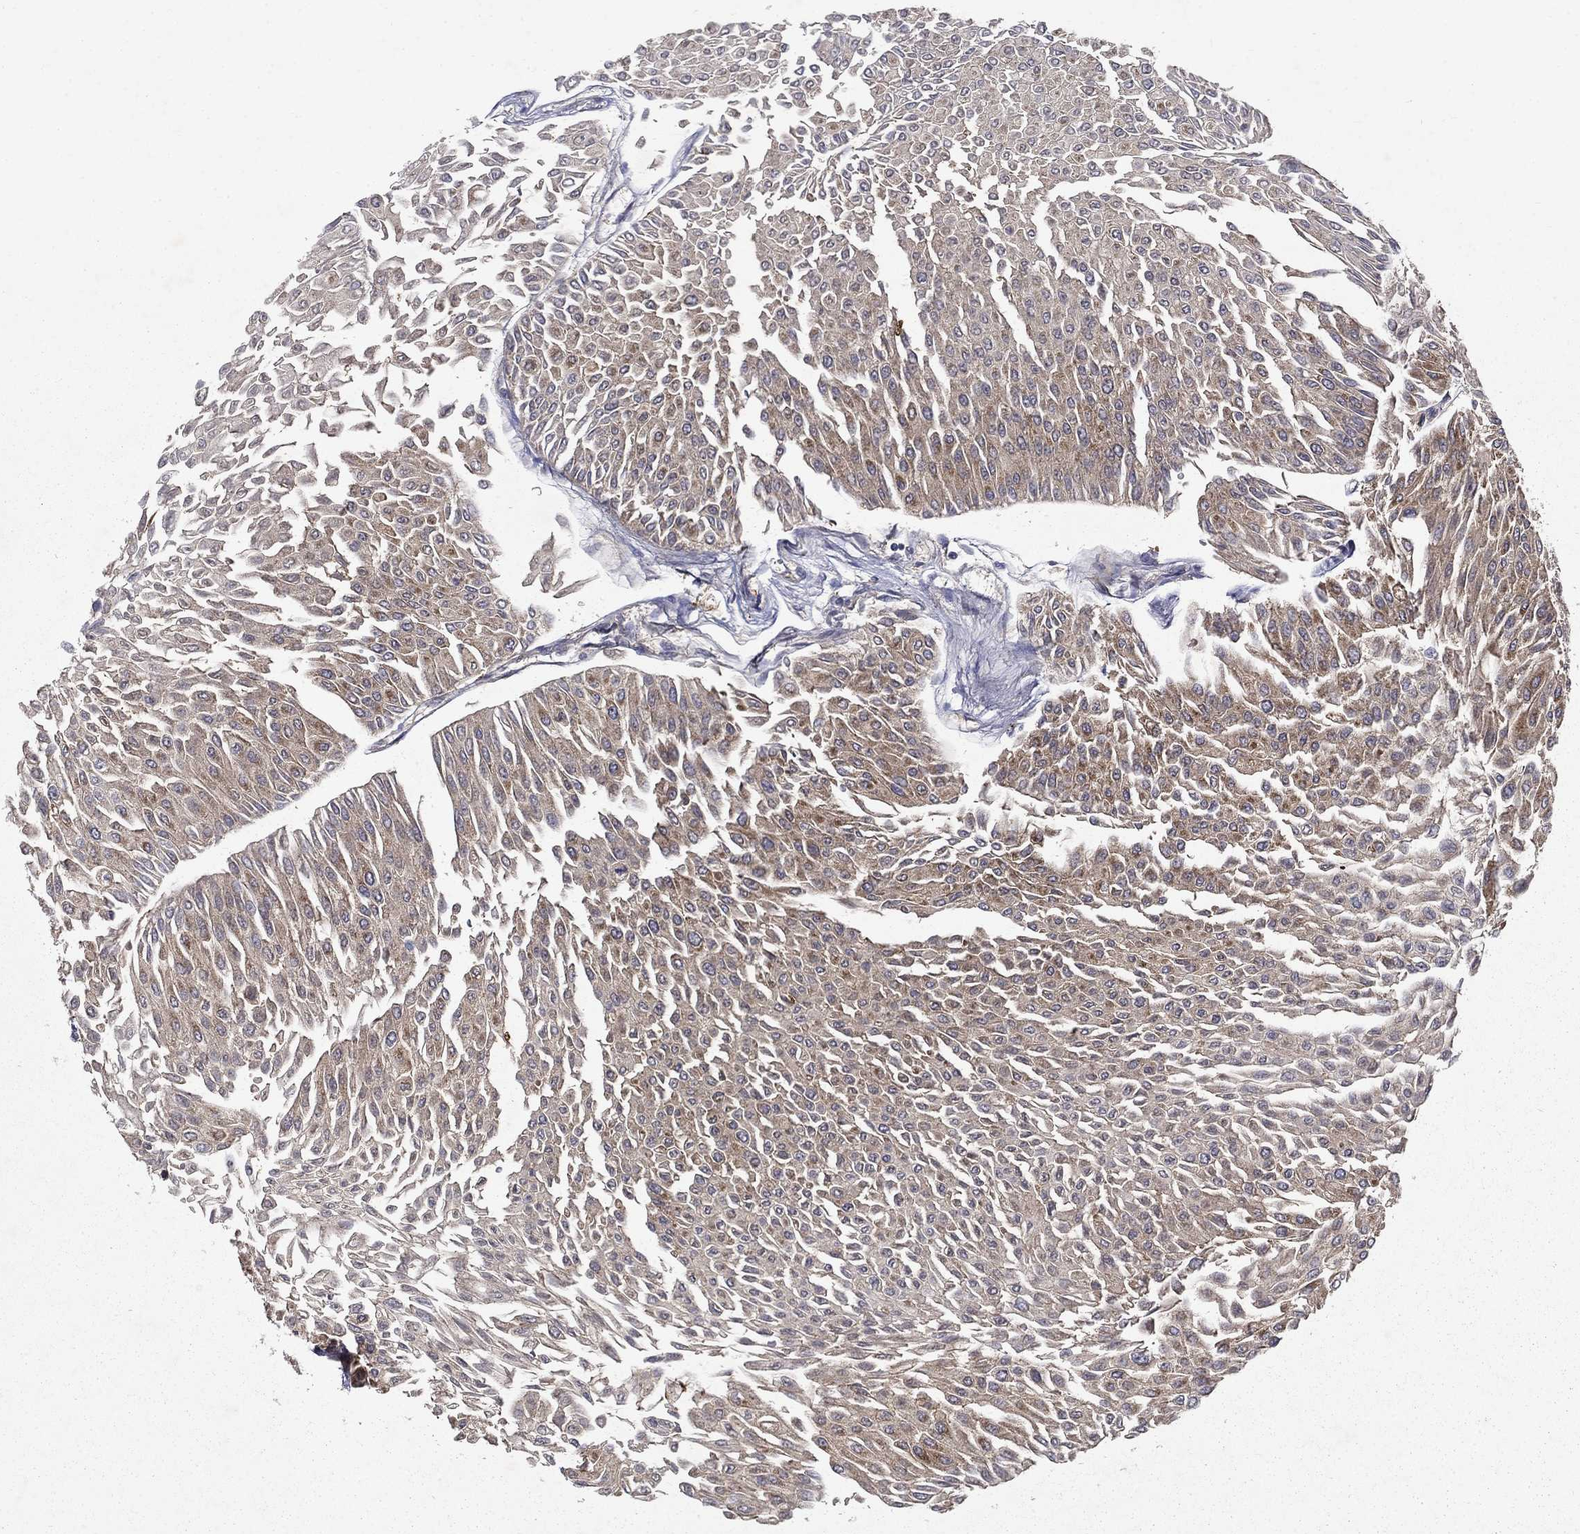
{"staining": {"intensity": "strong", "quantity": "25%-75%", "location": "cytoplasmic/membranous"}, "tissue": "urothelial cancer", "cell_type": "Tumor cells", "image_type": "cancer", "snomed": [{"axis": "morphology", "description": "Urothelial carcinoma, Low grade"}, {"axis": "topography", "description": "Urinary bladder"}], "caption": "This histopathology image shows immunohistochemistry staining of low-grade urothelial carcinoma, with high strong cytoplasmic/membranous positivity in about 25%-75% of tumor cells.", "gene": "GLTP", "patient": {"sex": "male", "age": 67}}